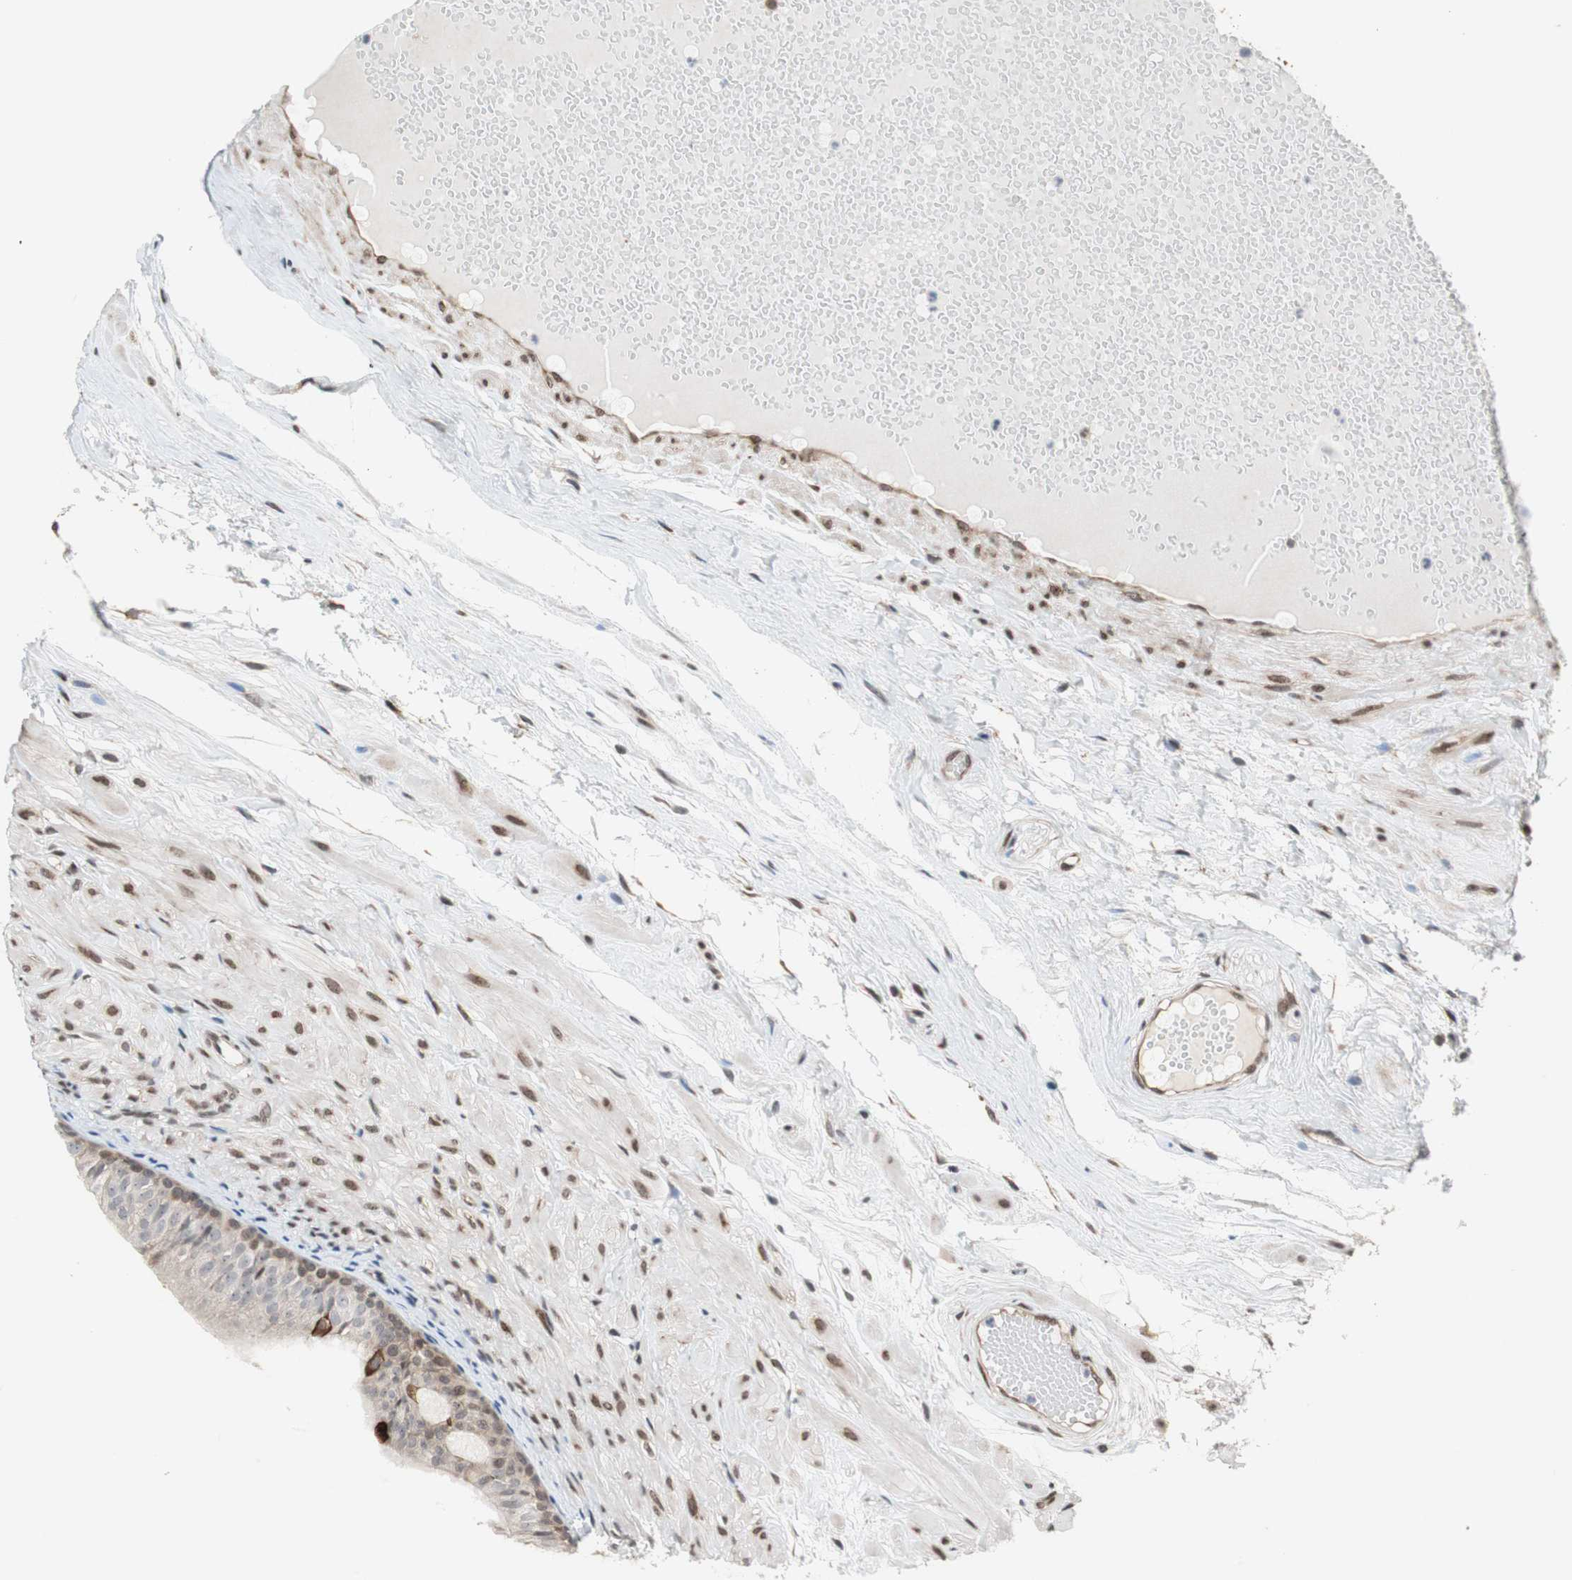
{"staining": {"intensity": "moderate", "quantity": "<25%", "location": "cytoplasmic/membranous"}, "tissue": "epididymis", "cell_type": "Glandular cells", "image_type": "normal", "snomed": [{"axis": "morphology", "description": "Normal tissue, NOS"}, {"axis": "morphology", "description": "Atrophy, NOS"}, {"axis": "topography", "description": "Testis"}, {"axis": "topography", "description": "Epididymis"}], "caption": "Unremarkable epididymis reveals moderate cytoplasmic/membranous staining in about <25% of glandular cells, visualized by immunohistochemistry. (DAB (3,3'-diaminobenzidine) = brown stain, brightfield microscopy at high magnification).", "gene": "ZNF512B", "patient": {"sex": "male", "age": 18}}